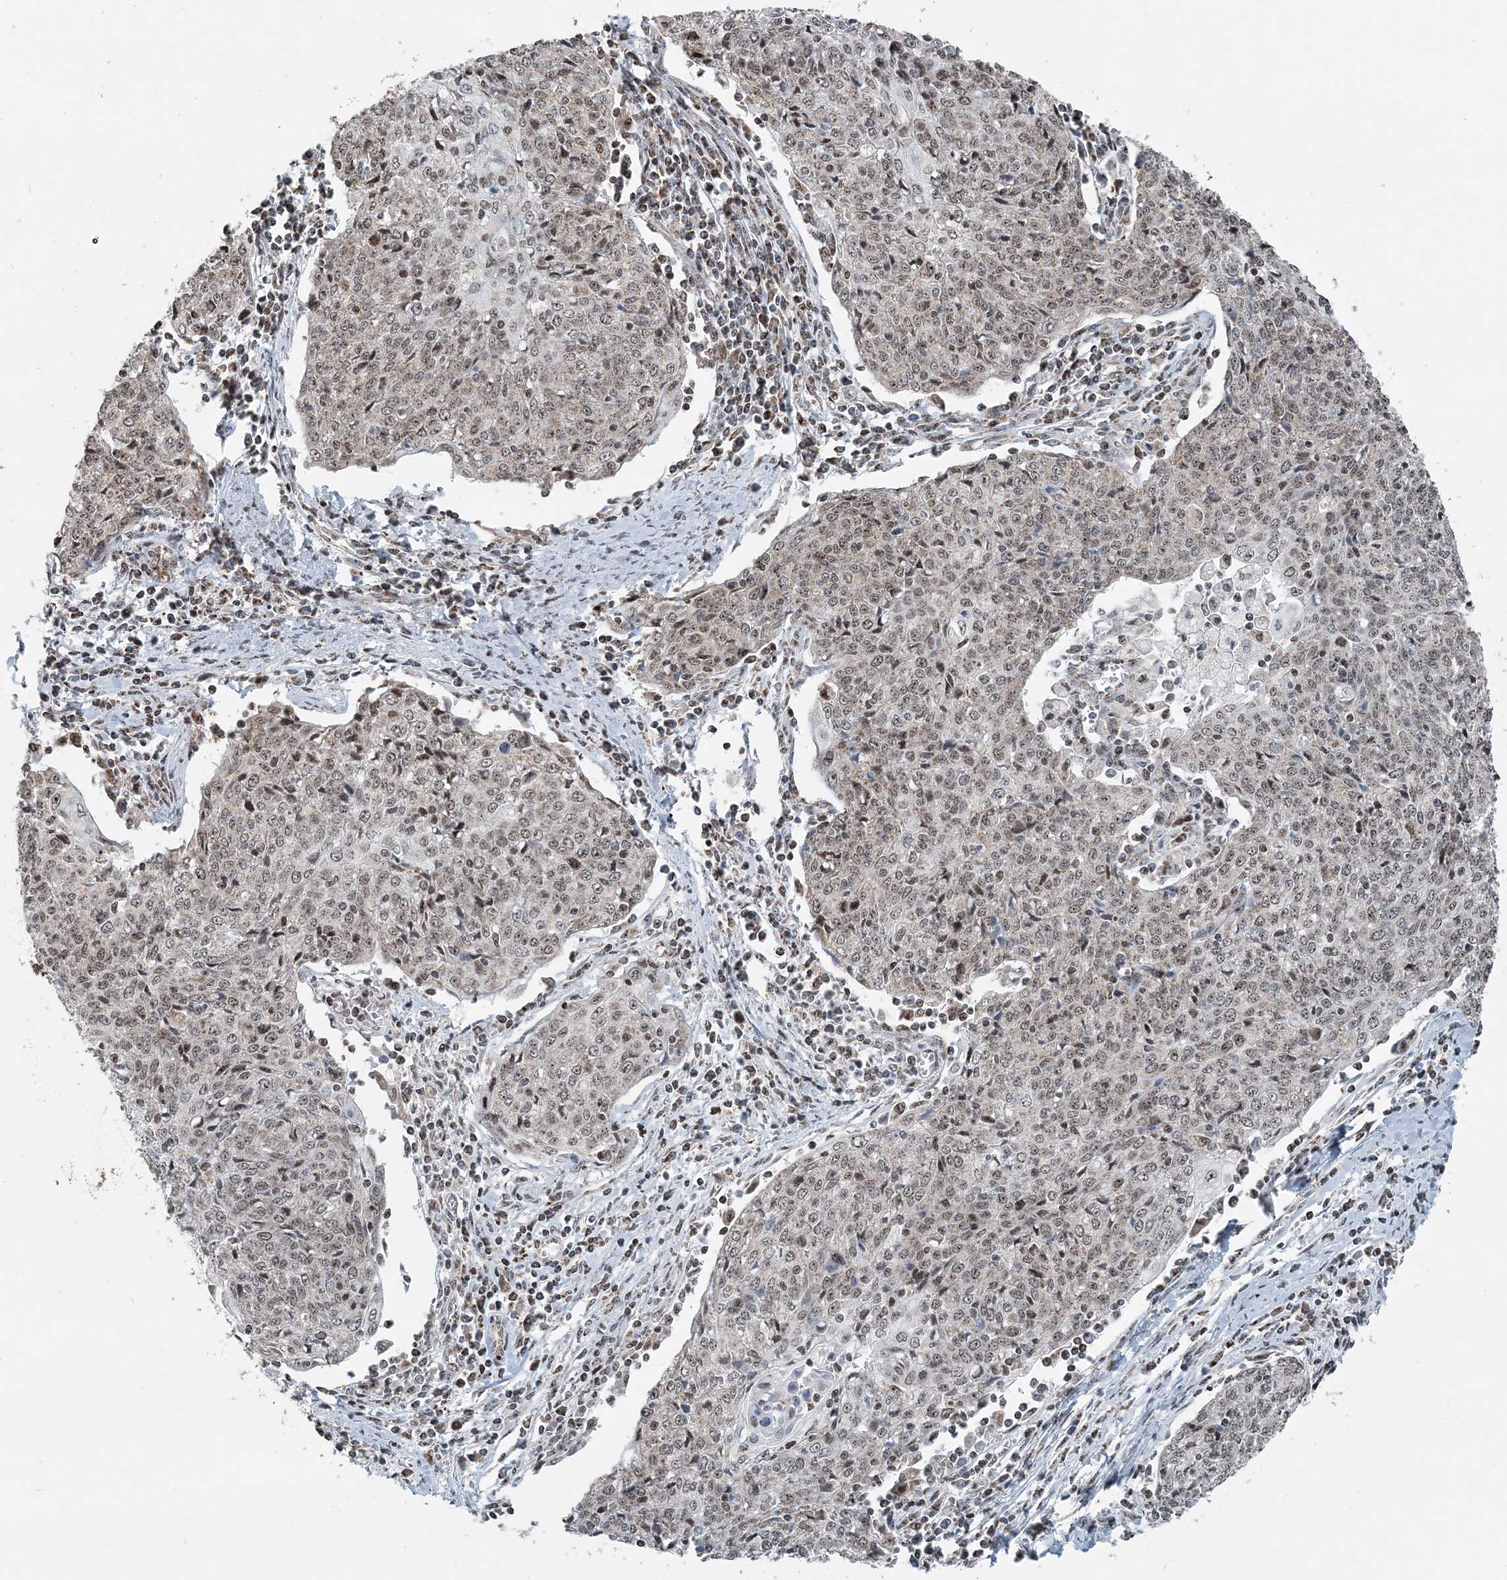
{"staining": {"intensity": "moderate", "quantity": ">75%", "location": "cytoplasmic/membranous,nuclear"}, "tissue": "cervical cancer", "cell_type": "Tumor cells", "image_type": "cancer", "snomed": [{"axis": "morphology", "description": "Squamous cell carcinoma, NOS"}, {"axis": "topography", "description": "Cervix"}], "caption": "The image shows immunohistochemical staining of cervical cancer (squamous cell carcinoma). There is moderate cytoplasmic/membranous and nuclear staining is appreciated in approximately >75% of tumor cells.", "gene": "SUCLG1", "patient": {"sex": "female", "age": 48}}